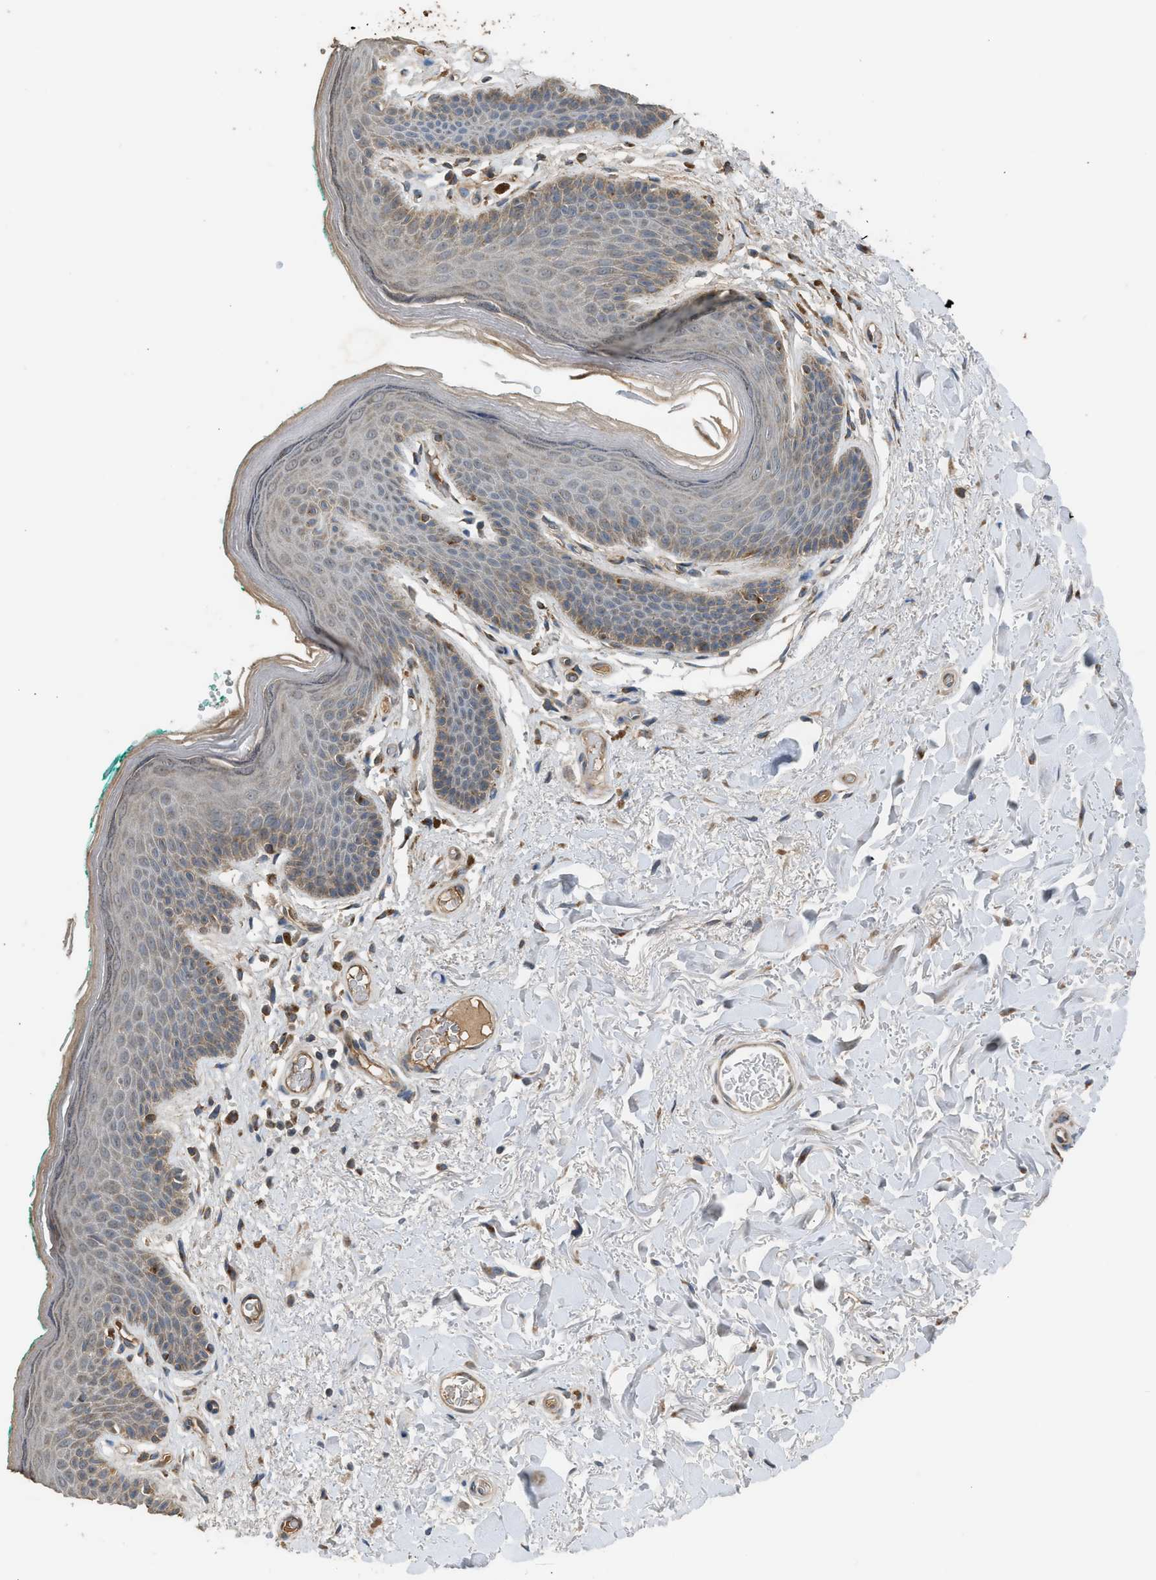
{"staining": {"intensity": "moderate", "quantity": ">75%", "location": "cytoplasmic/membranous"}, "tissue": "skin", "cell_type": "Epidermal cells", "image_type": "normal", "snomed": [{"axis": "morphology", "description": "Normal tissue, NOS"}, {"axis": "topography", "description": "Anal"}], "caption": "Protein expression analysis of normal human skin reveals moderate cytoplasmic/membranous expression in about >75% of epidermal cells.", "gene": "STARD3", "patient": {"sex": "male", "age": 74}}